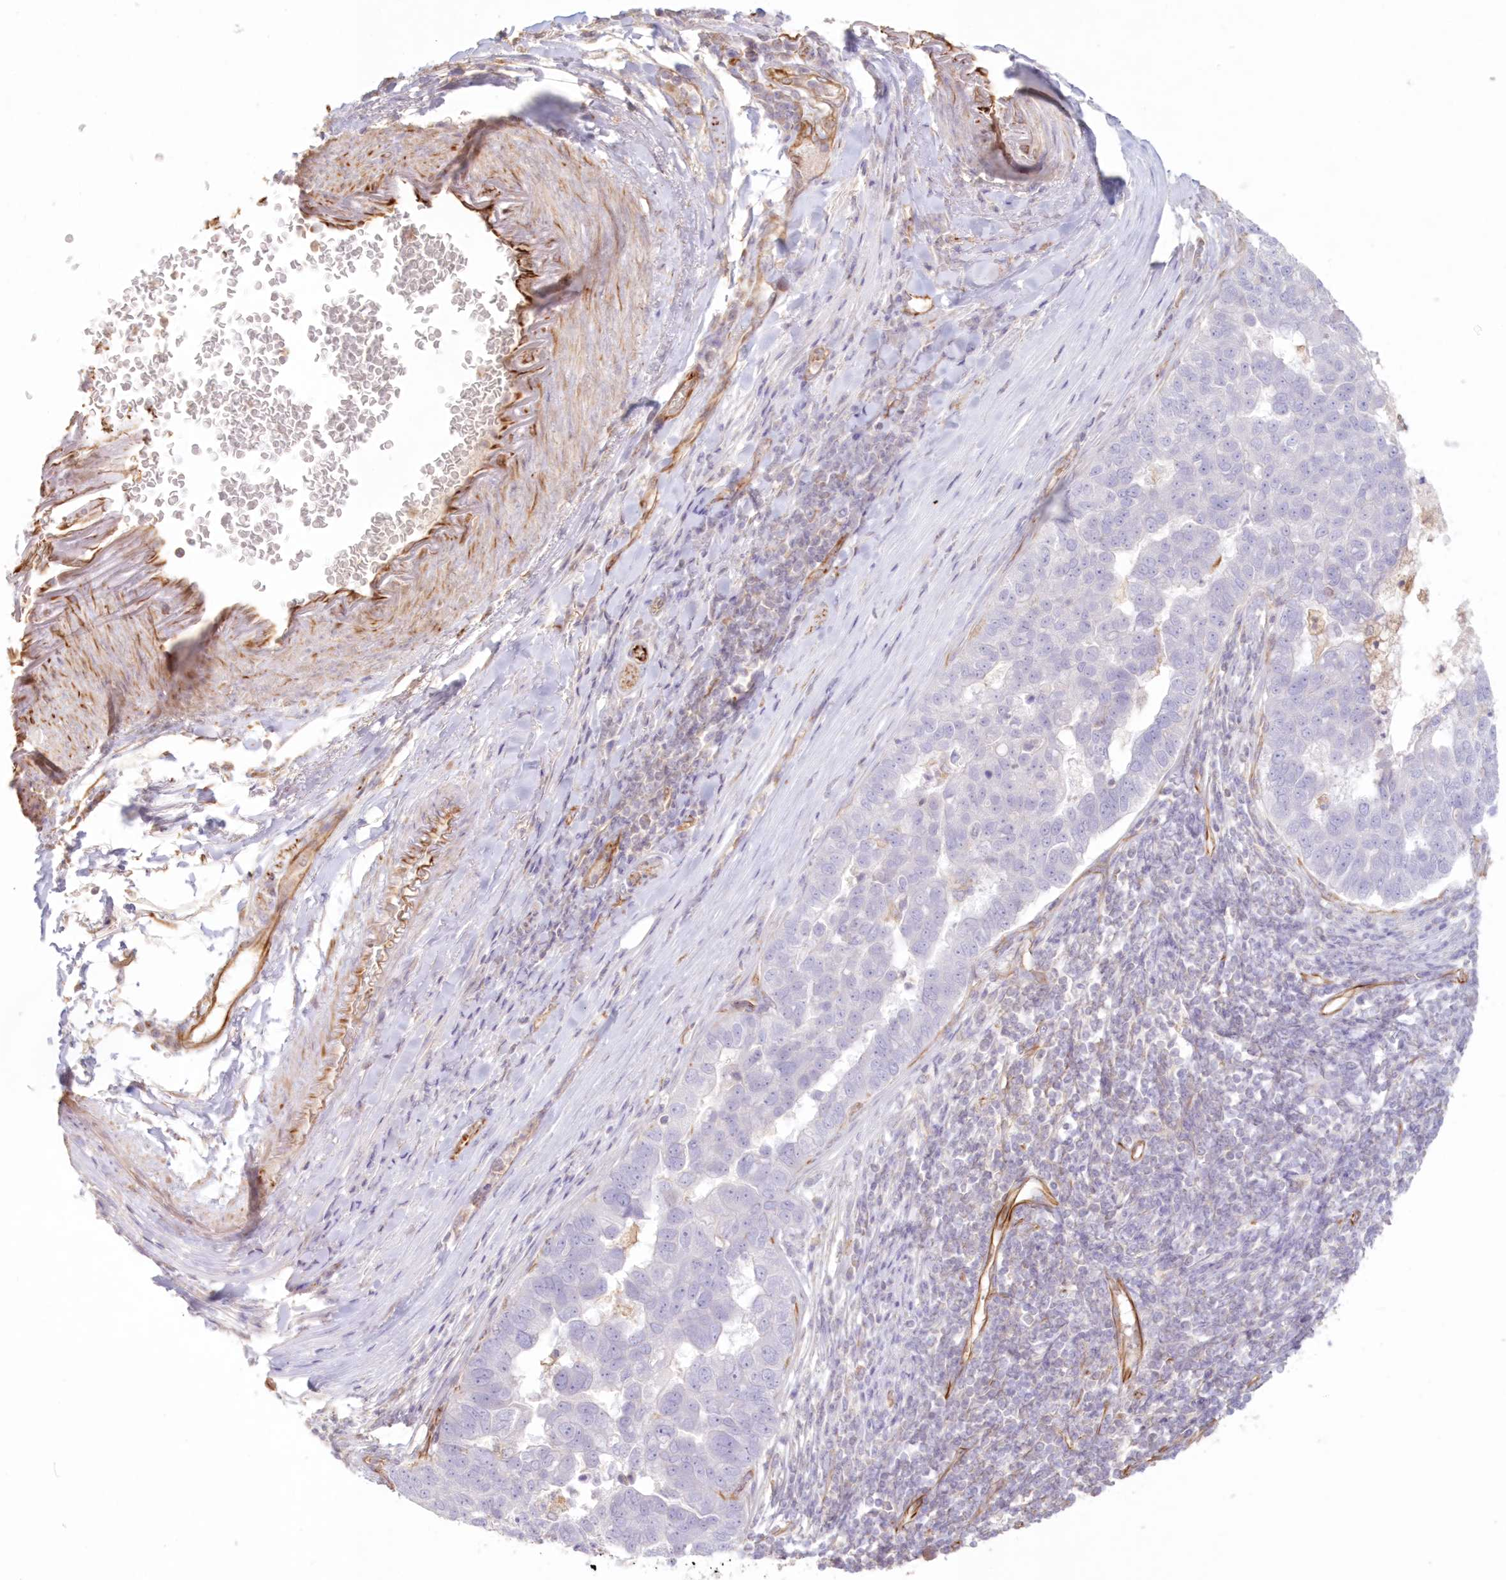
{"staining": {"intensity": "negative", "quantity": "none", "location": "none"}, "tissue": "pancreatic cancer", "cell_type": "Tumor cells", "image_type": "cancer", "snomed": [{"axis": "morphology", "description": "Adenocarcinoma, NOS"}, {"axis": "topography", "description": "Pancreas"}], "caption": "High power microscopy photomicrograph of an IHC micrograph of pancreatic cancer, revealing no significant expression in tumor cells. (Stains: DAB (3,3'-diaminobenzidine) immunohistochemistry with hematoxylin counter stain, Microscopy: brightfield microscopy at high magnification).", "gene": "DMRTB1", "patient": {"sex": "female", "age": 61}}